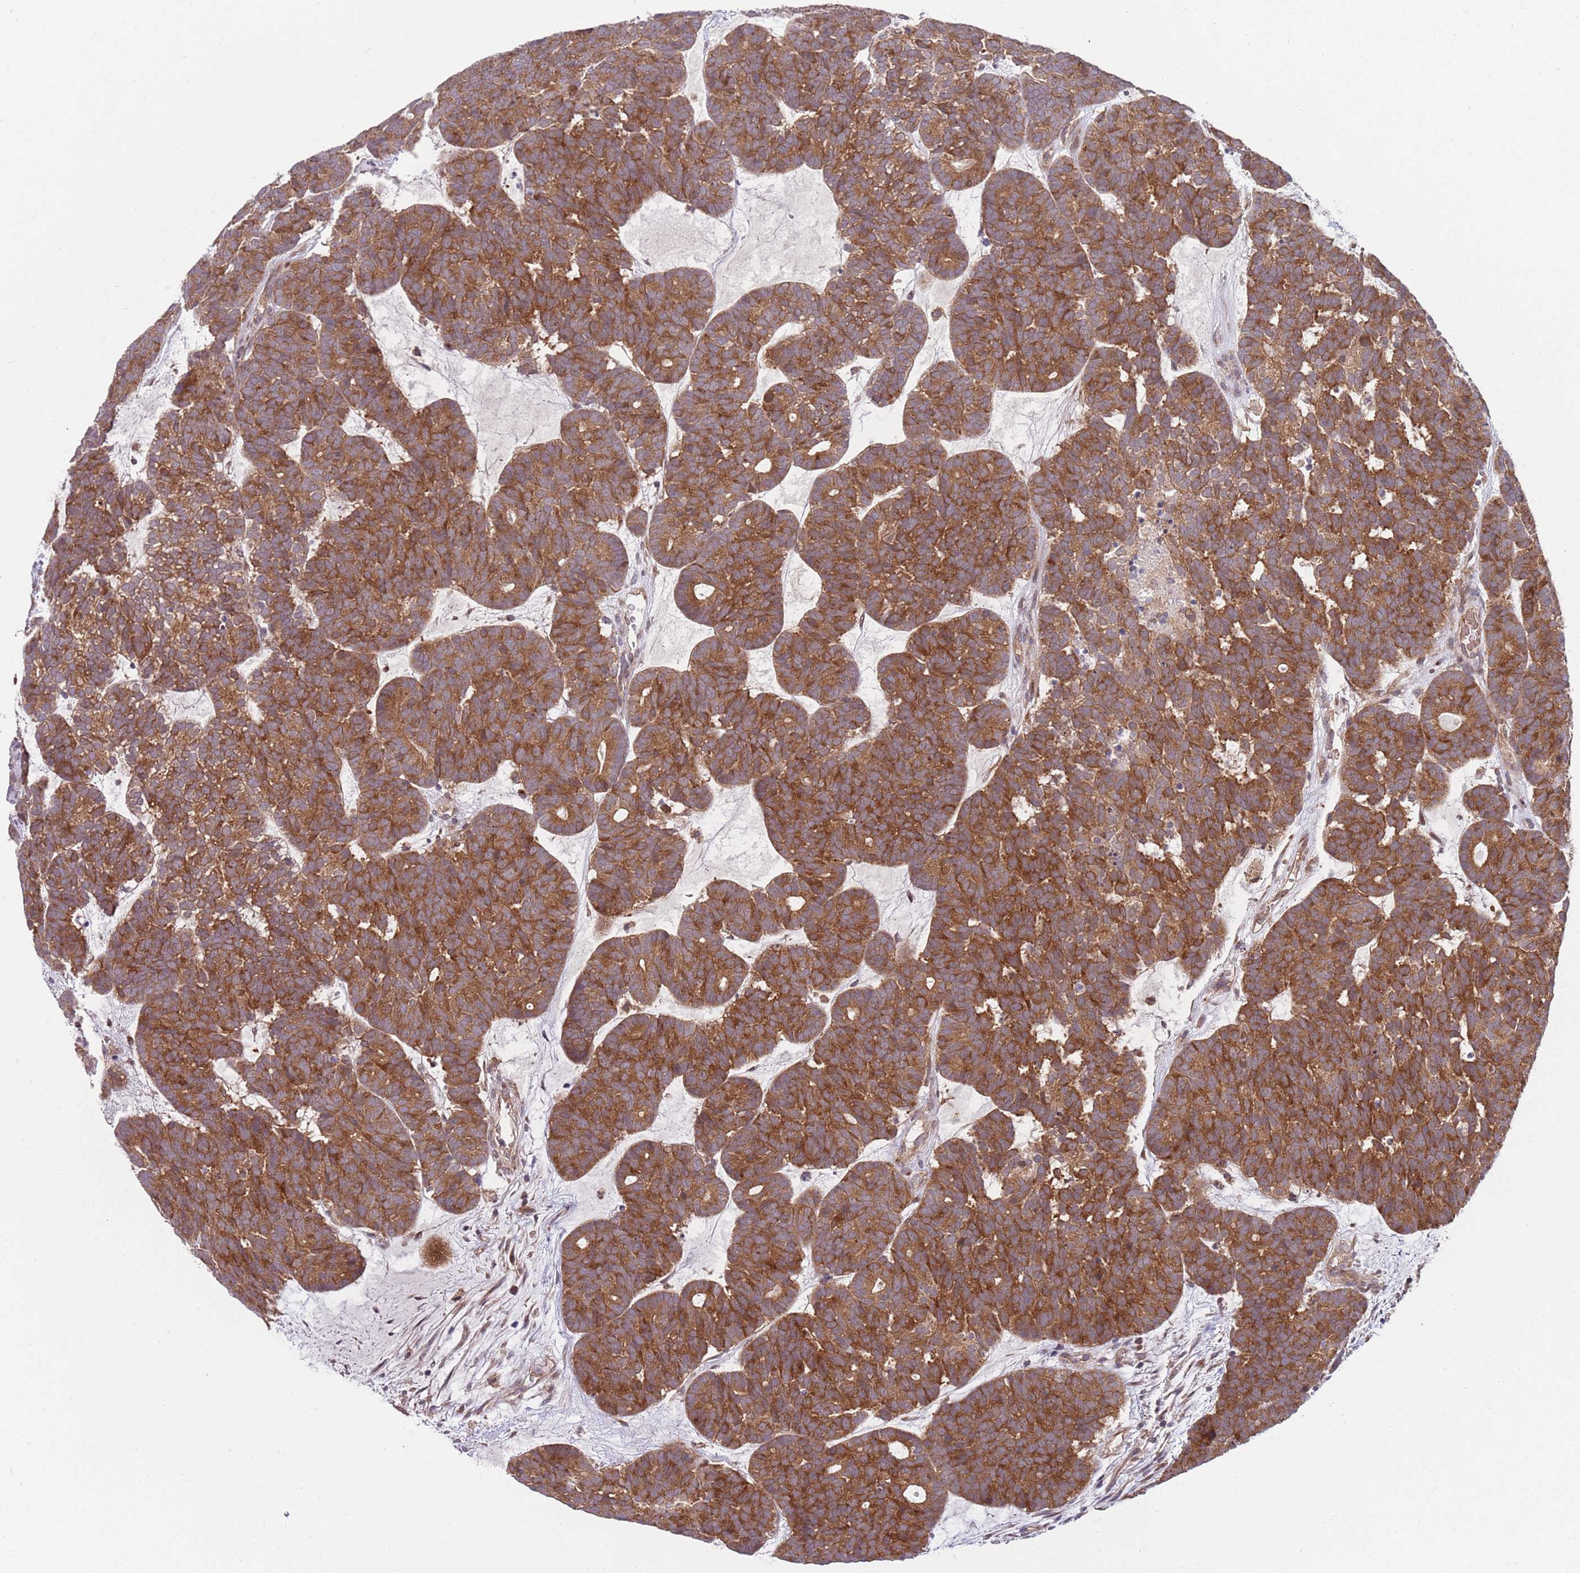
{"staining": {"intensity": "strong", "quantity": ">75%", "location": "cytoplasmic/membranous"}, "tissue": "head and neck cancer", "cell_type": "Tumor cells", "image_type": "cancer", "snomed": [{"axis": "morphology", "description": "Adenocarcinoma, NOS"}, {"axis": "topography", "description": "Head-Neck"}], "caption": "A high amount of strong cytoplasmic/membranous expression is present in approximately >75% of tumor cells in head and neck cancer (adenocarcinoma) tissue. (brown staining indicates protein expression, while blue staining denotes nuclei).", "gene": "GGA1", "patient": {"sex": "female", "age": 81}}